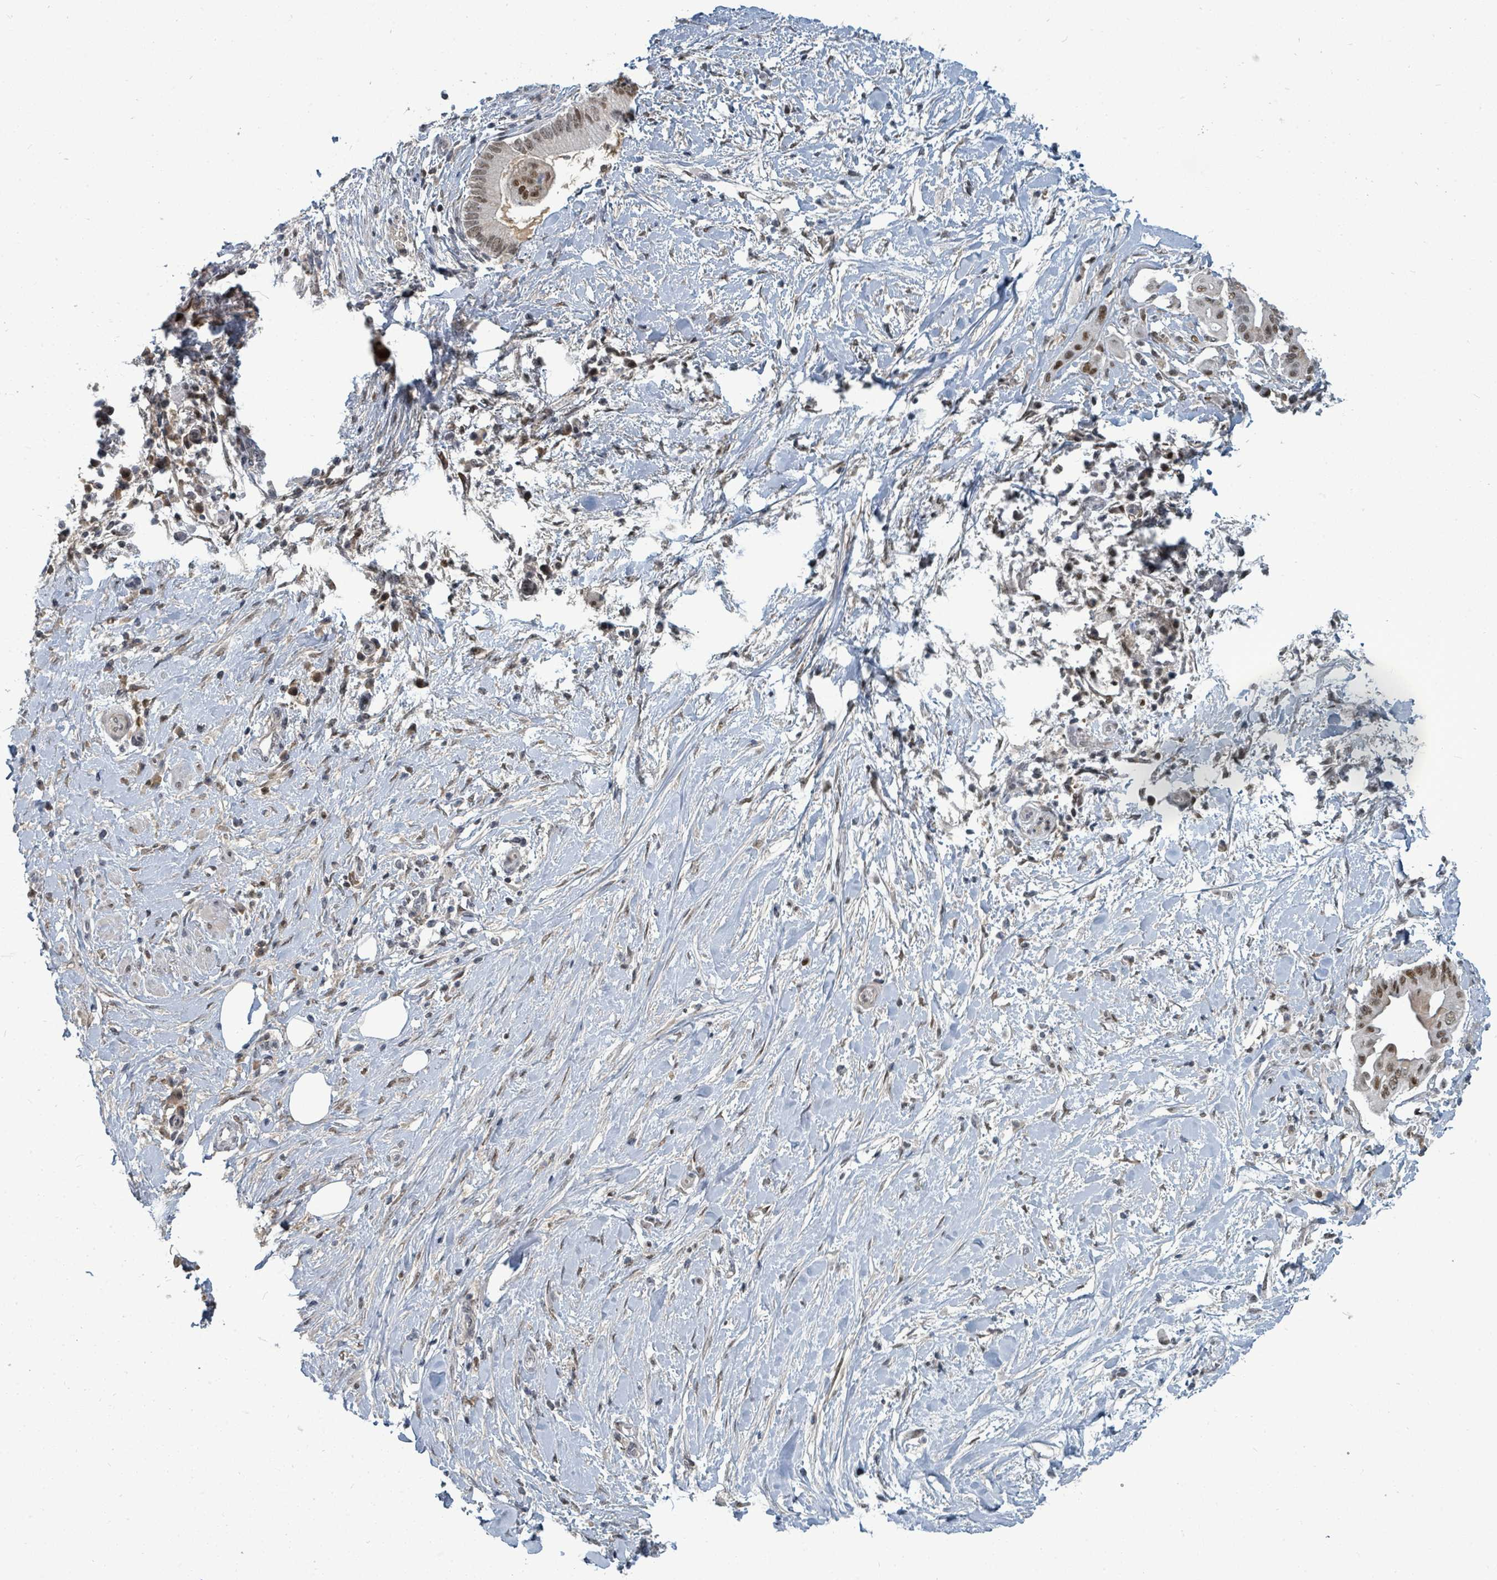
{"staining": {"intensity": "moderate", "quantity": ">75%", "location": "nuclear"}, "tissue": "pancreatic cancer", "cell_type": "Tumor cells", "image_type": "cancer", "snomed": [{"axis": "morphology", "description": "Adenocarcinoma, NOS"}, {"axis": "topography", "description": "Pancreas"}], "caption": "Immunohistochemistry of human pancreatic cancer exhibits medium levels of moderate nuclear staining in approximately >75% of tumor cells. (DAB IHC, brown staining for protein, blue staining for nuclei).", "gene": "UCK1", "patient": {"sex": "male", "age": 68}}